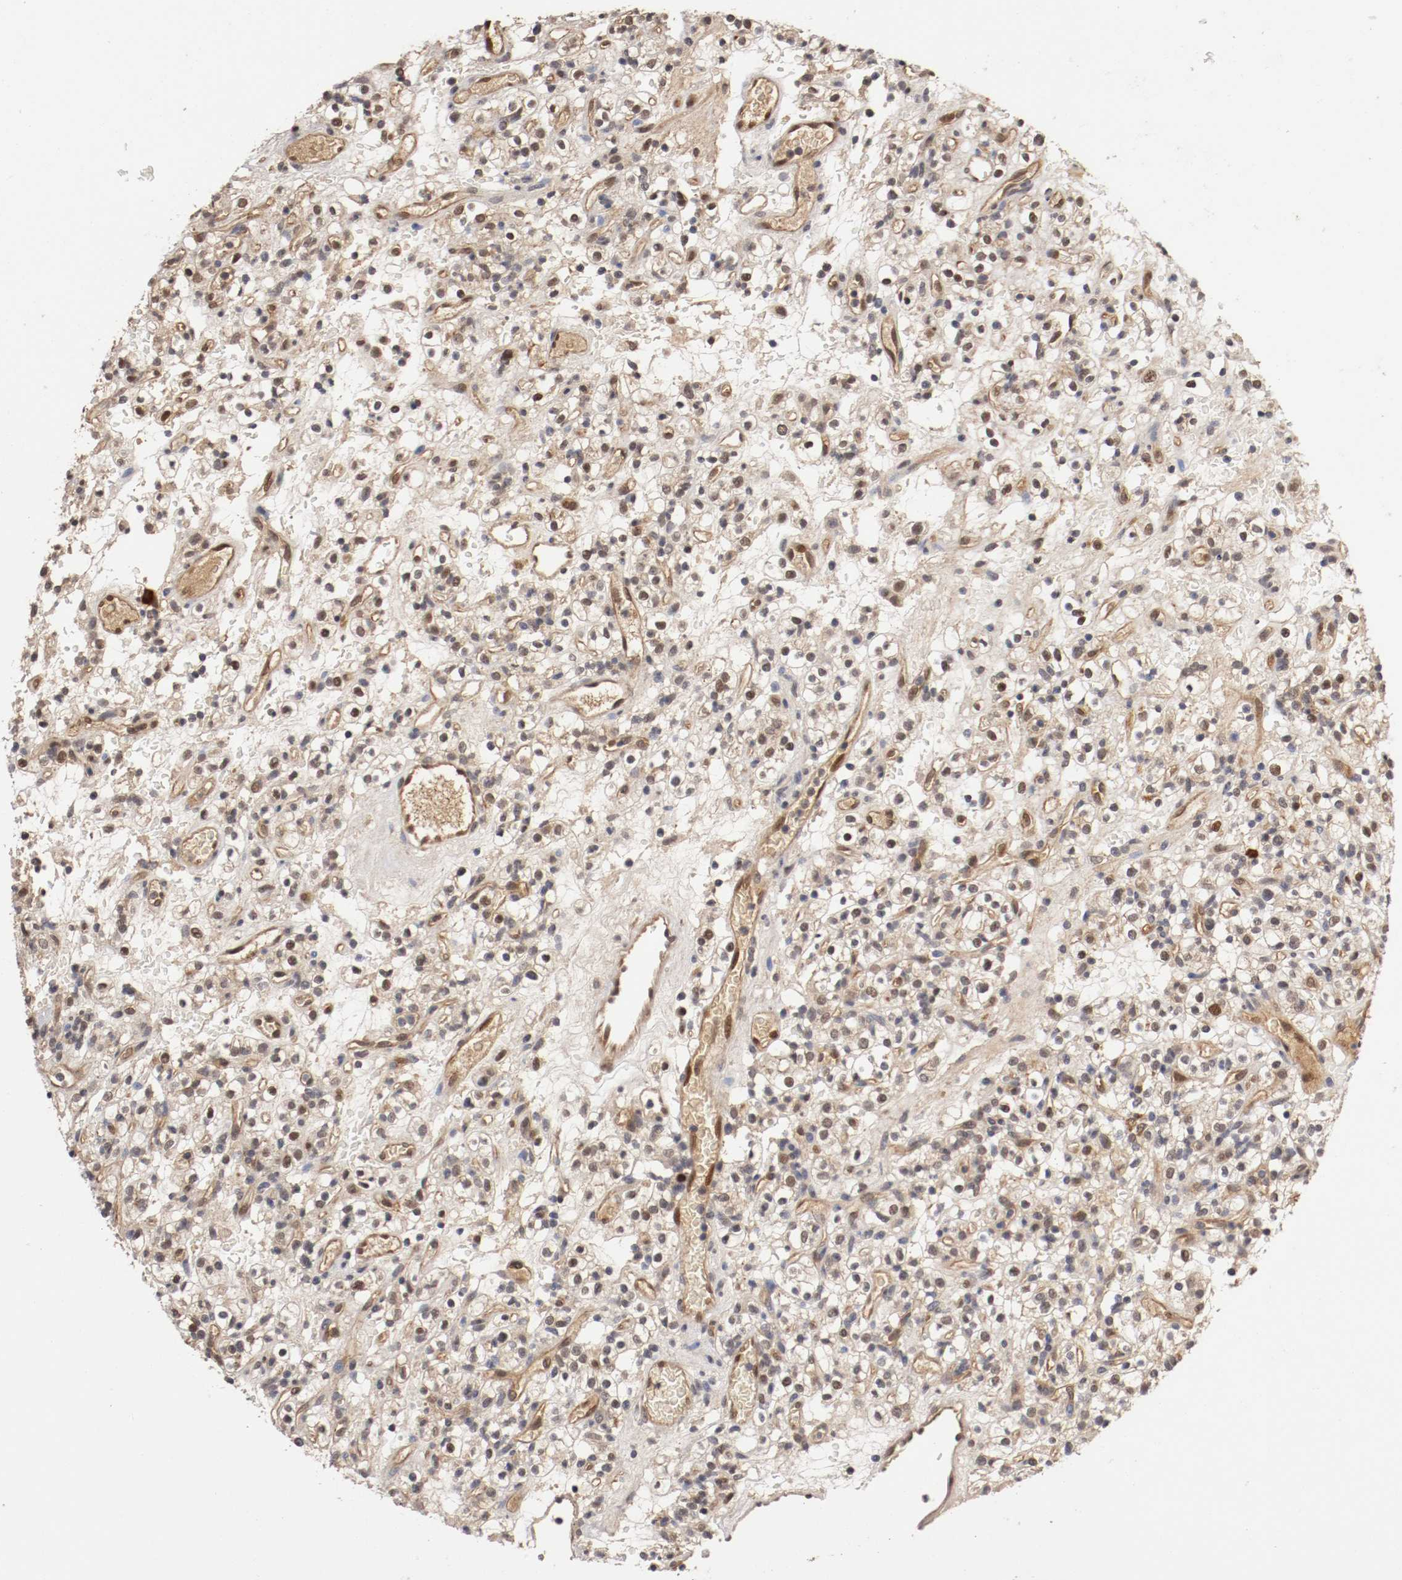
{"staining": {"intensity": "weak", "quantity": ">75%", "location": "cytoplasmic/membranous,nuclear"}, "tissue": "renal cancer", "cell_type": "Tumor cells", "image_type": "cancer", "snomed": [{"axis": "morphology", "description": "Normal tissue, NOS"}, {"axis": "morphology", "description": "Adenocarcinoma, NOS"}, {"axis": "topography", "description": "Kidney"}], "caption": "Renal adenocarcinoma tissue displays weak cytoplasmic/membranous and nuclear staining in about >75% of tumor cells The staining is performed using DAB (3,3'-diaminobenzidine) brown chromogen to label protein expression. The nuclei are counter-stained blue using hematoxylin.", "gene": "DNMT3B", "patient": {"sex": "female", "age": 72}}